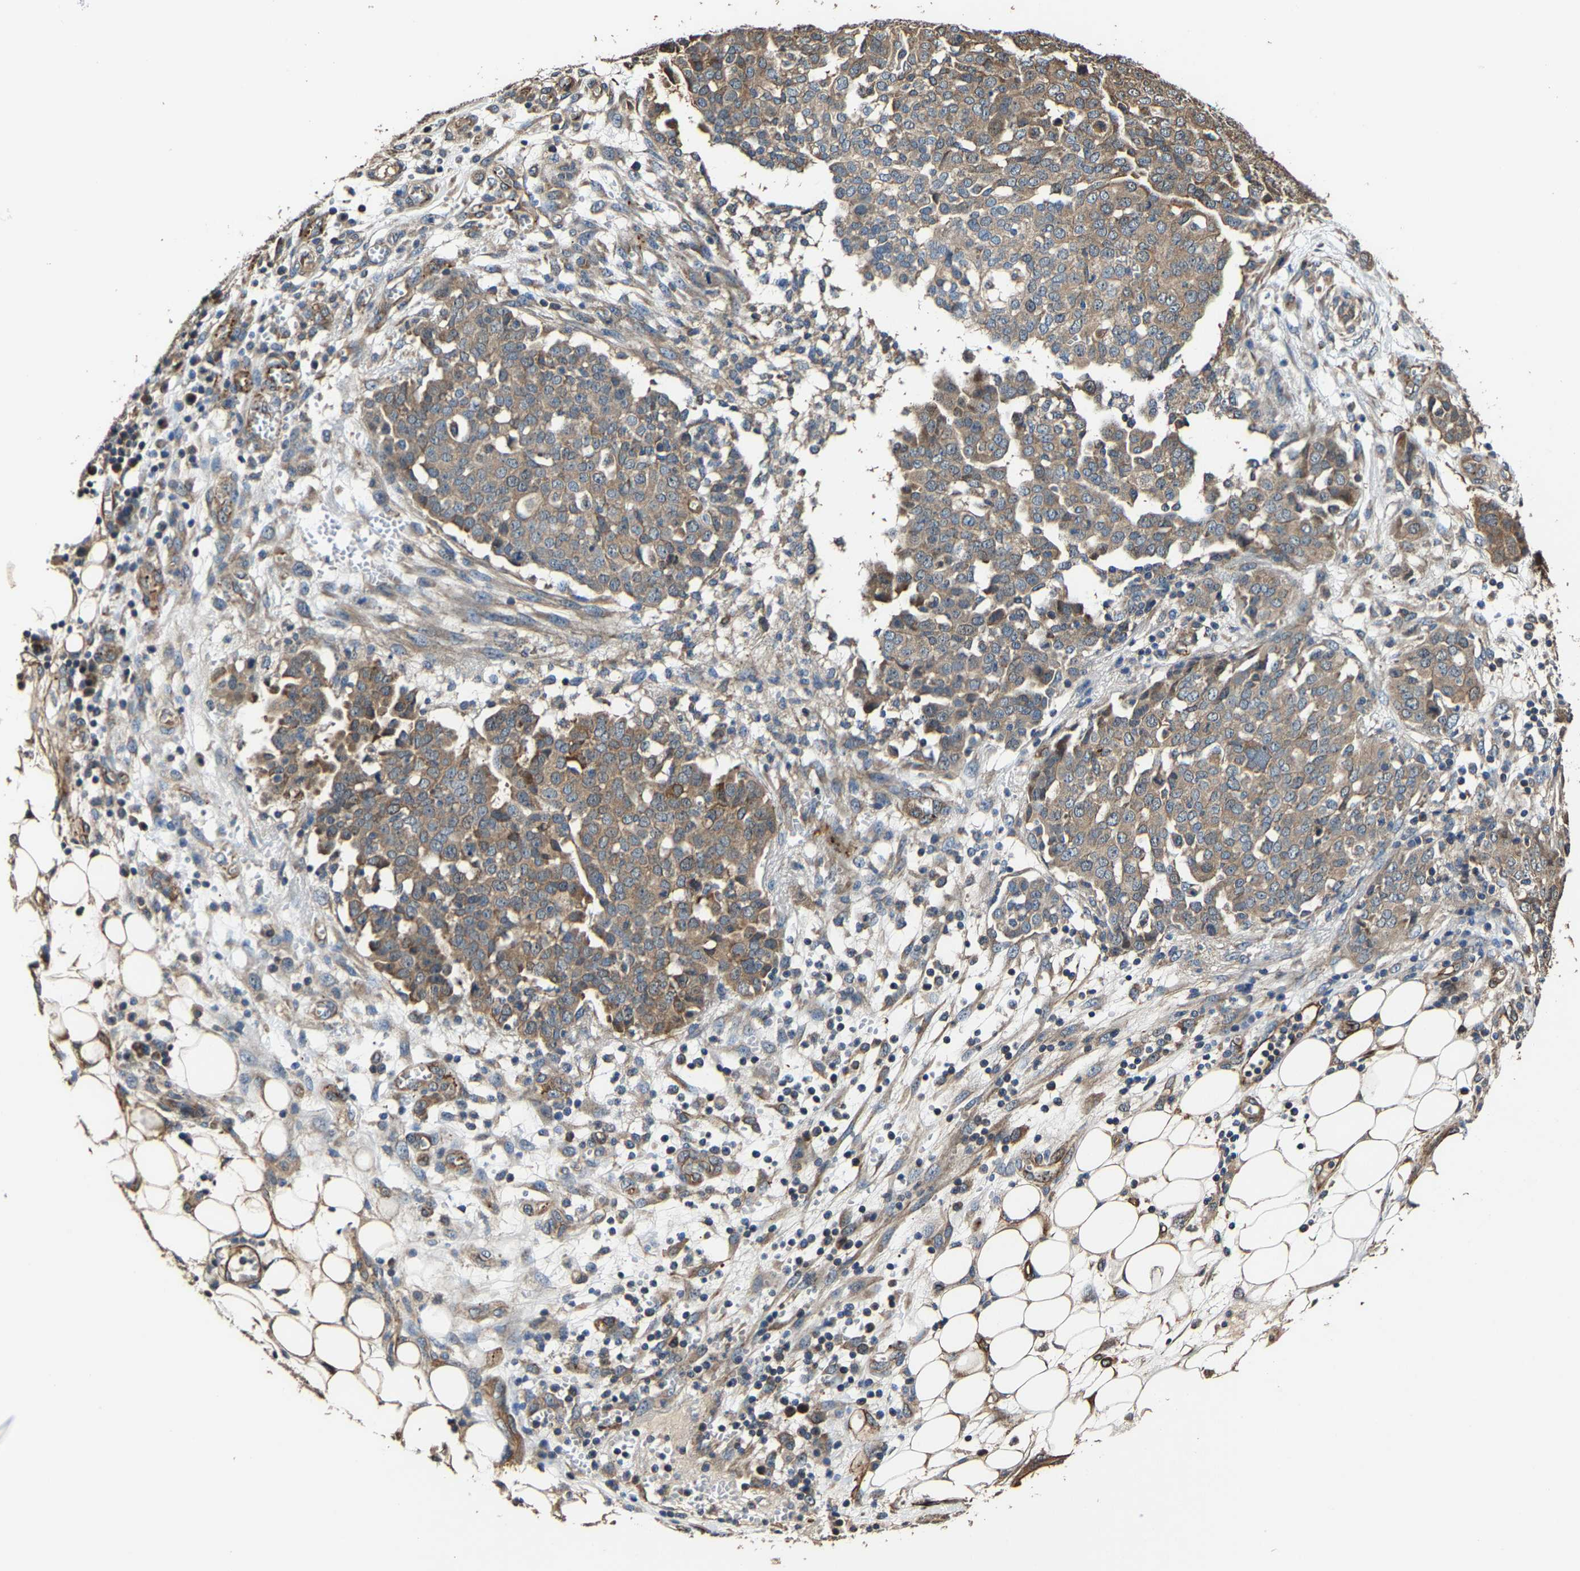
{"staining": {"intensity": "moderate", "quantity": ">75%", "location": "cytoplasmic/membranous"}, "tissue": "ovarian cancer", "cell_type": "Tumor cells", "image_type": "cancer", "snomed": [{"axis": "morphology", "description": "Cystadenocarcinoma, serous, NOS"}, {"axis": "topography", "description": "Soft tissue"}, {"axis": "topography", "description": "Ovary"}], "caption": "Immunohistochemistry micrograph of human ovarian serous cystadenocarcinoma stained for a protein (brown), which displays medium levels of moderate cytoplasmic/membranous staining in about >75% of tumor cells.", "gene": "GFRA3", "patient": {"sex": "female", "age": 57}}